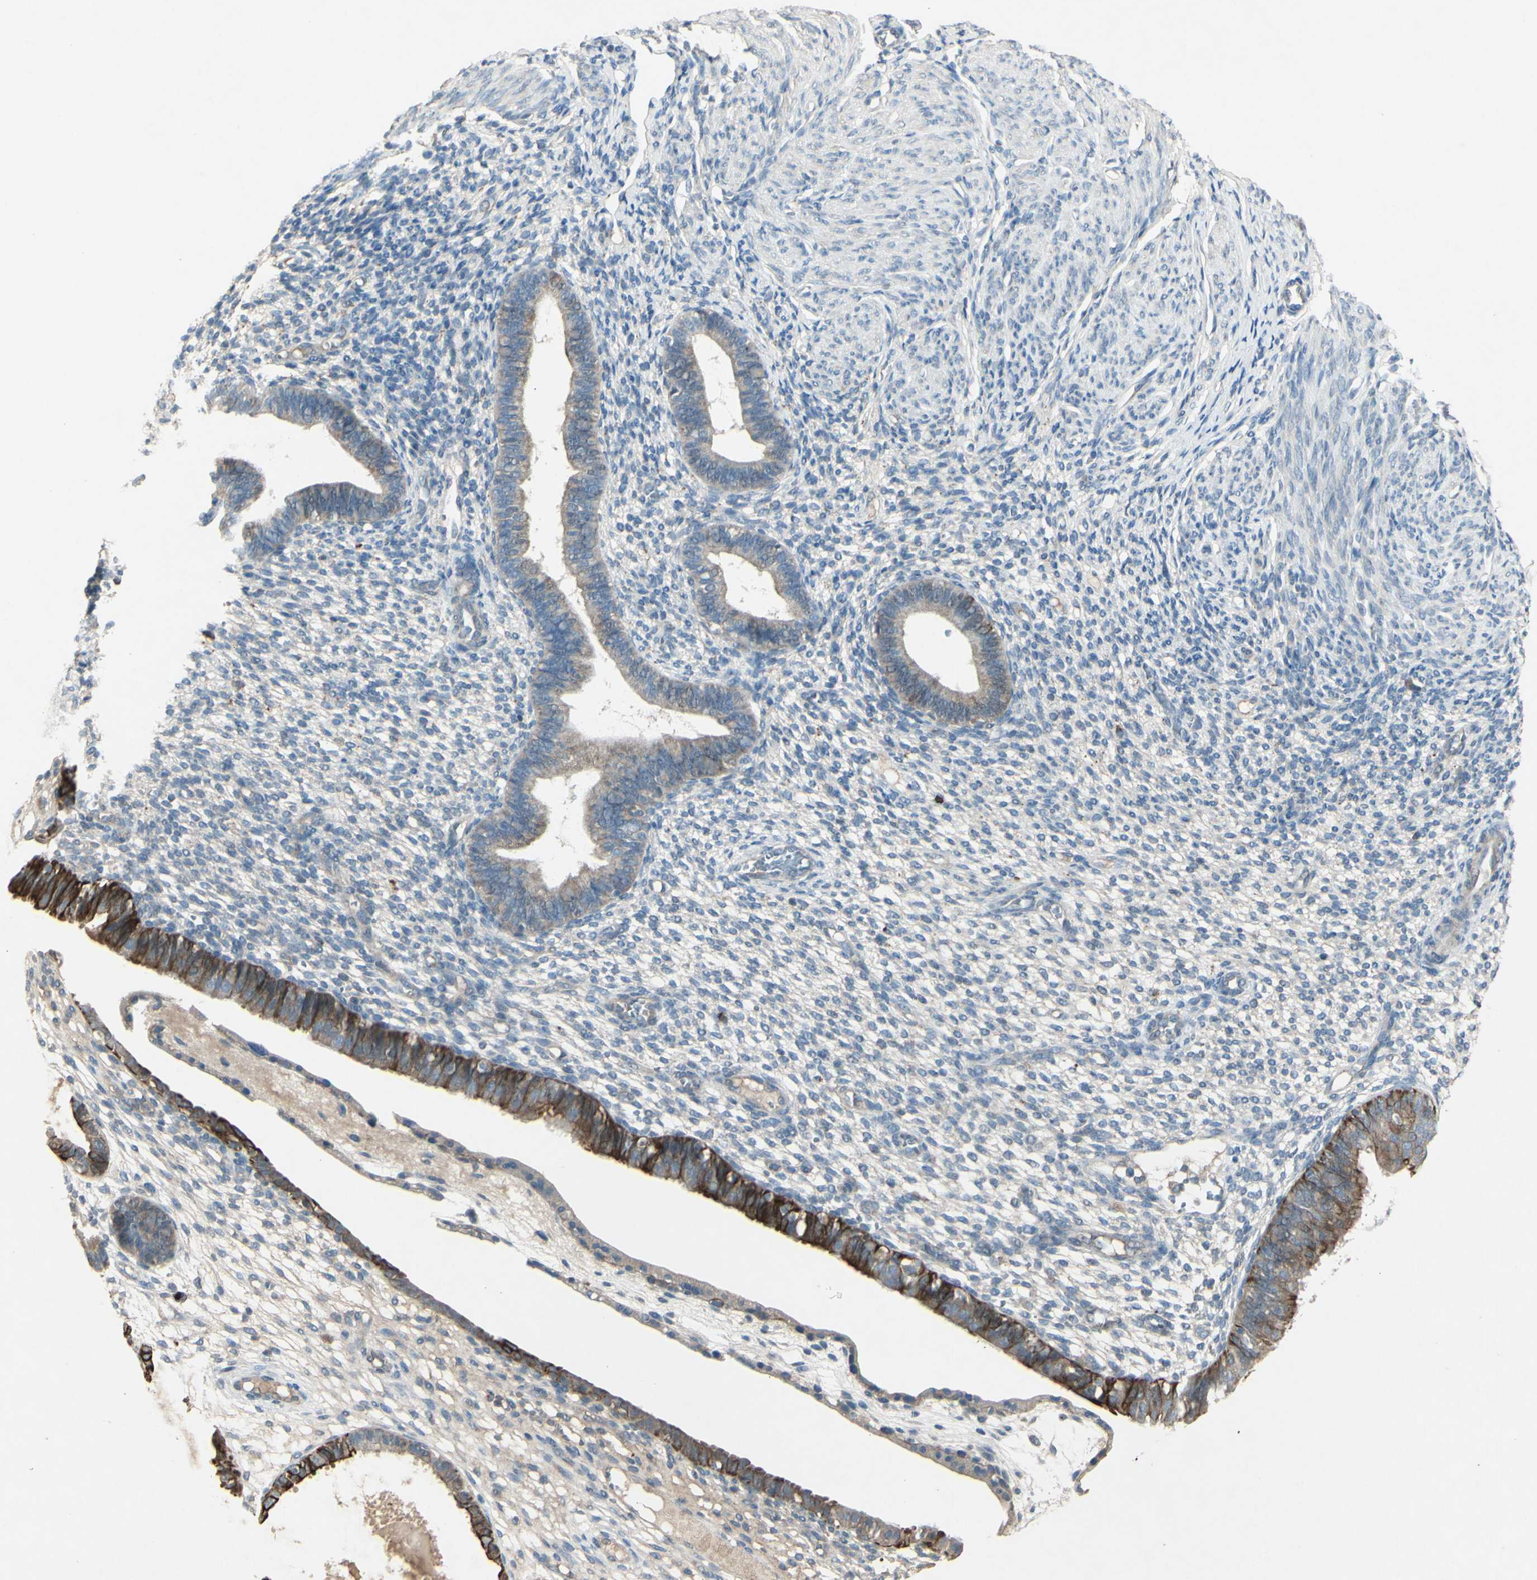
{"staining": {"intensity": "negative", "quantity": "none", "location": "none"}, "tissue": "endometrium", "cell_type": "Cells in endometrial stroma", "image_type": "normal", "snomed": [{"axis": "morphology", "description": "Normal tissue, NOS"}, {"axis": "topography", "description": "Endometrium"}], "caption": "Histopathology image shows no significant protein expression in cells in endometrial stroma of benign endometrium. (Brightfield microscopy of DAB (3,3'-diaminobenzidine) immunohistochemistry at high magnification).", "gene": "TIMM21", "patient": {"sex": "female", "age": 61}}